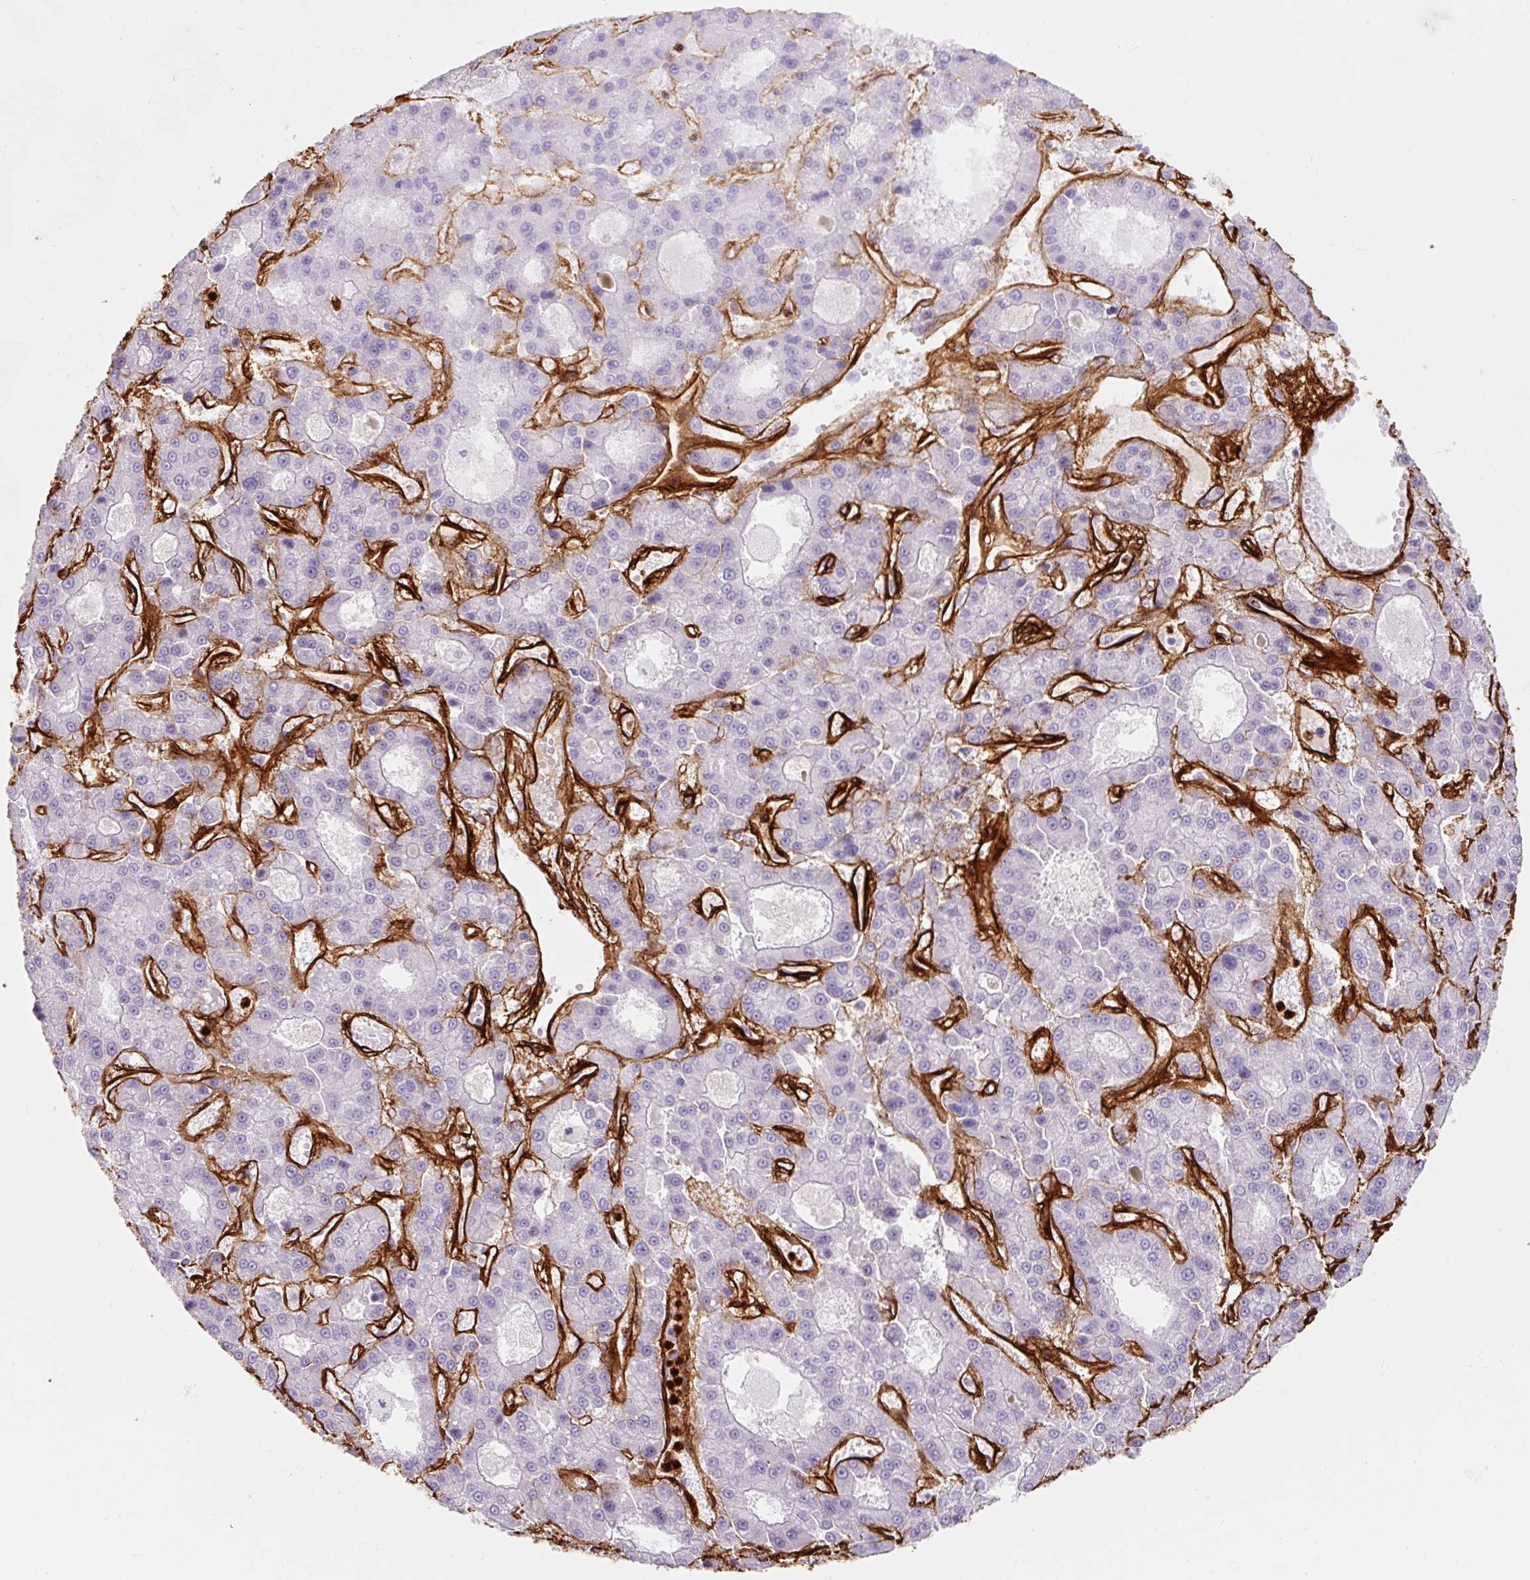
{"staining": {"intensity": "negative", "quantity": "none", "location": "none"}, "tissue": "liver cancer", "cell_type": "Tumor cells", "image_type": "cancer", "snomed": [{"axis": "morphology", "description": "Carcinoma, Hepatocellular, NOS"}, {"axis": "topography", "description": "Liver"}], "caption": "This is an immunohistochemistry micrograph of hepatocellular carcinoma (liver). There is no expression in tumor cells.", "gene": "LOXL4", "patient": {"sex": "male", "age": 70}}